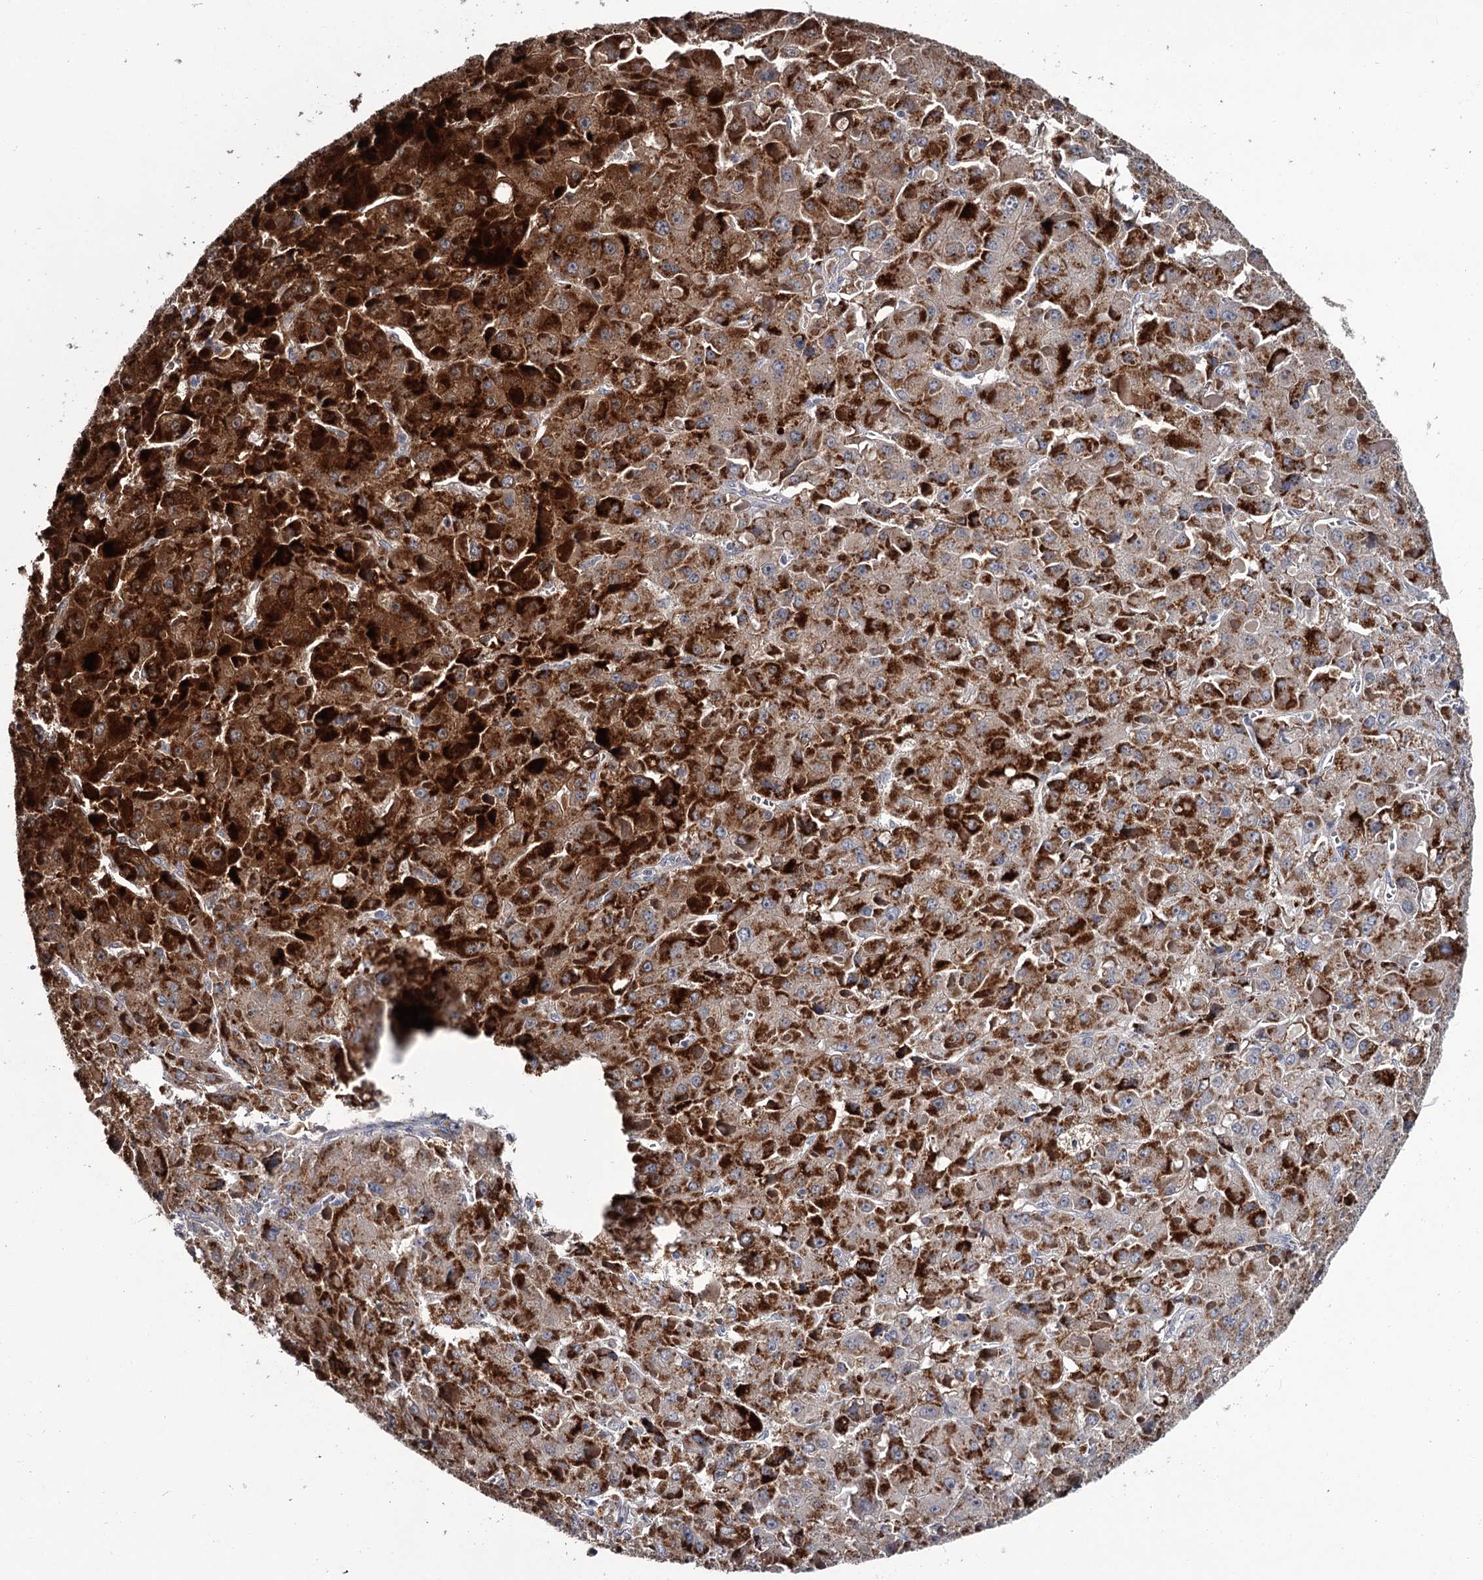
{"staining": {"intensity": "strong", "quantity": ">75%", "location": "cytoplasmic/membranous"}, "tissue": "liver cancer", "cell_type": "Tumor cells", "image_type": "cancer", "snomed": [{"axis": "morphology", "description": "Carcinoma, Hepatocellular, NOS"}, {"axis": "topography", "description": "Liver"}], "caption": "A micrograph showing strong cytoplasmic/membranous positivity in approximately >75% of tumor cells in liver hepatocellular carcinoma, as visualized by brown immunohistochemical staining.", "gene": "DAO", "patient": {"sex": "female", "age": 73}}